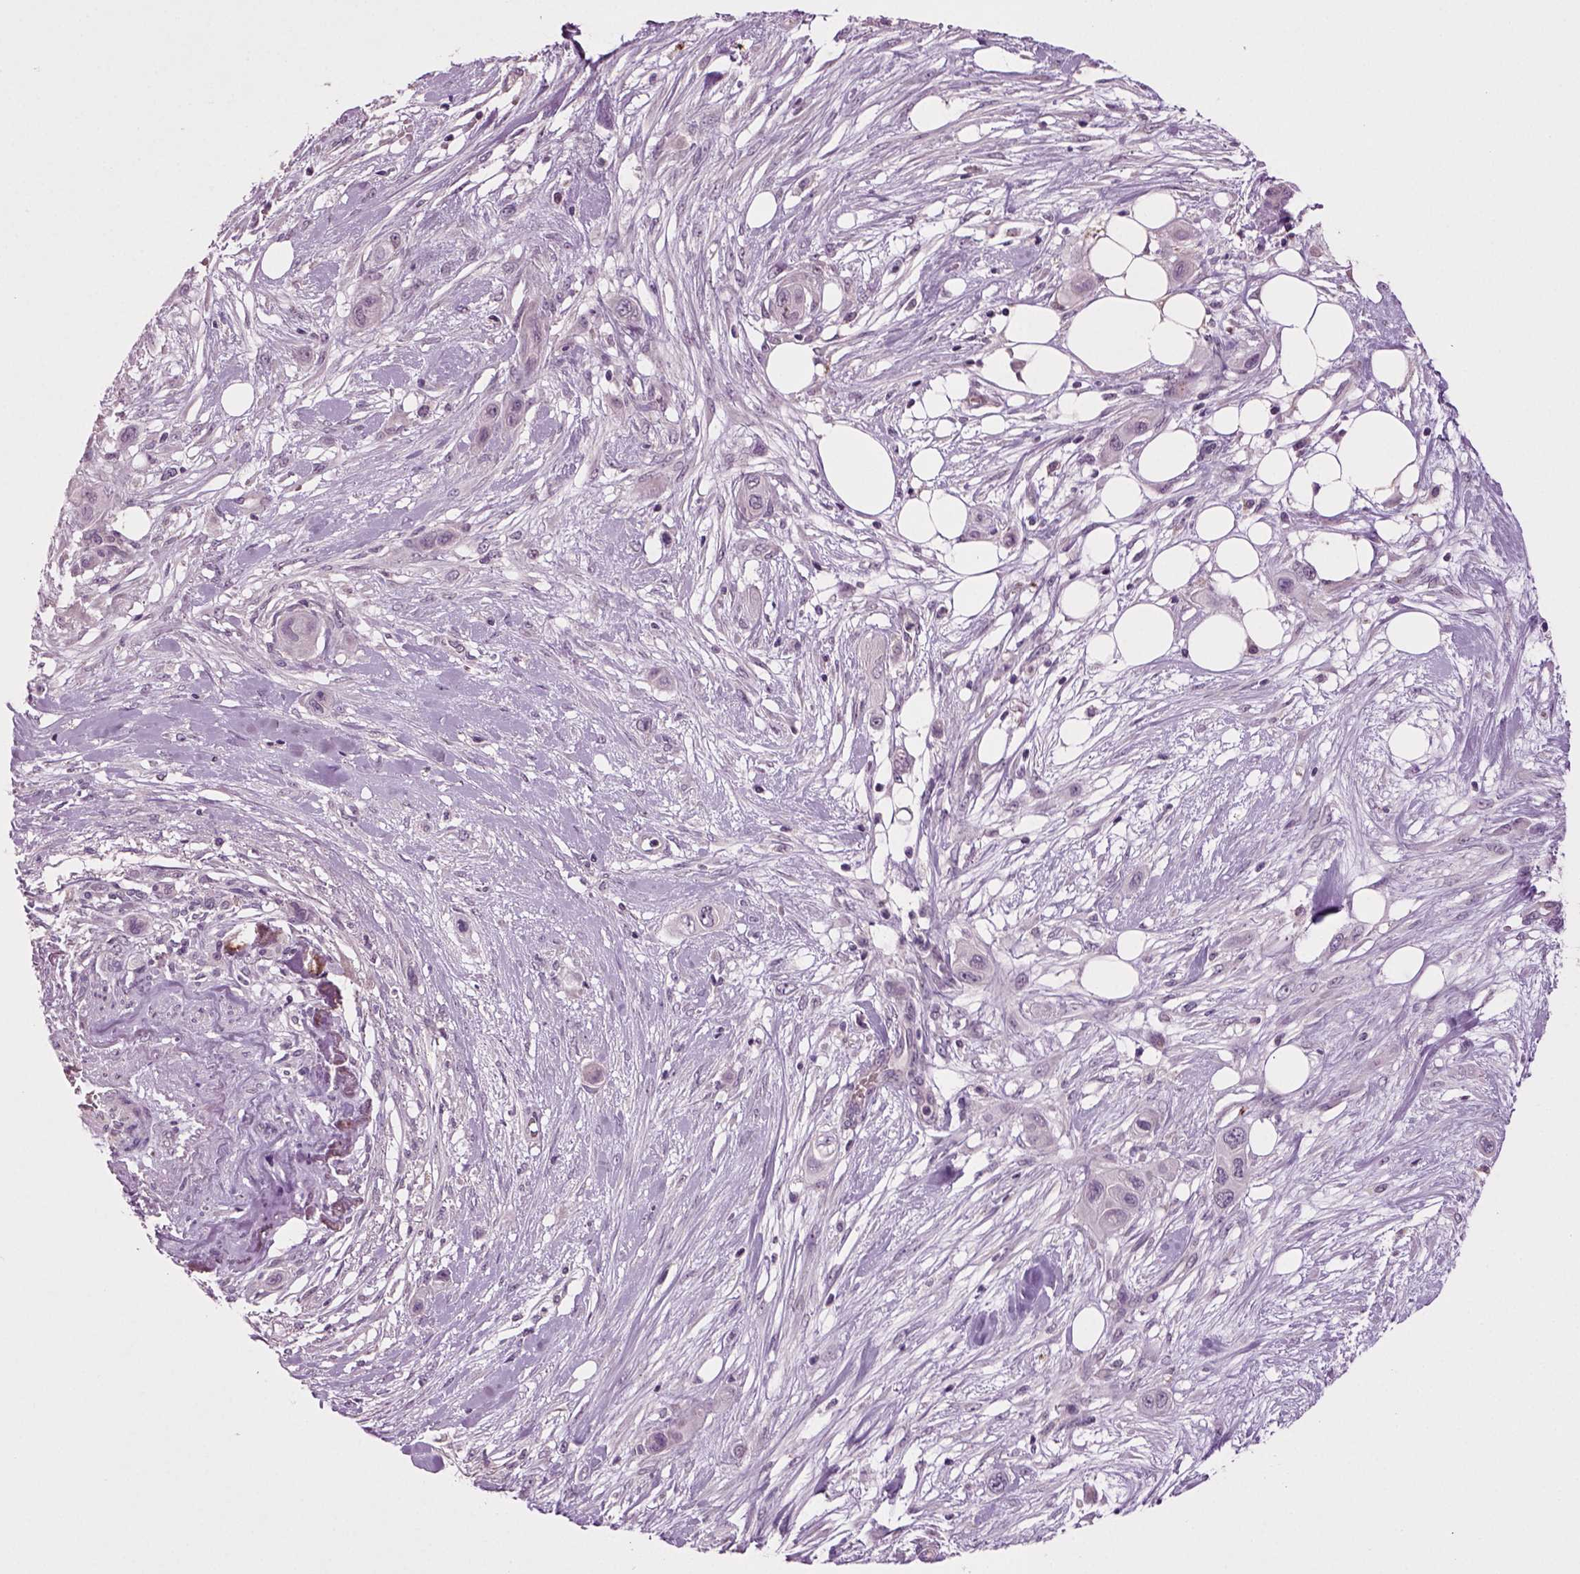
{"staining": {"intensity": "negative", "quantity": "none", "location": "none"}, "tissue": "skin cancer", "cell_type": "Tumor cells", "image_type": "cancer", "snomed": [{"axis": "morphology", "description": "Squamous cell carcinoma, NOS"}, {"axis": "topography", "description": "Skin"}], "caption": "Skin cancer (squamous cell carcinoma) was stained to show a protein in brown. There is no significant staining in tumor cells. Nuclei are stained in blue.", "gene": "SLC17A6", "patient": {"sex": "male", "age": 79}}